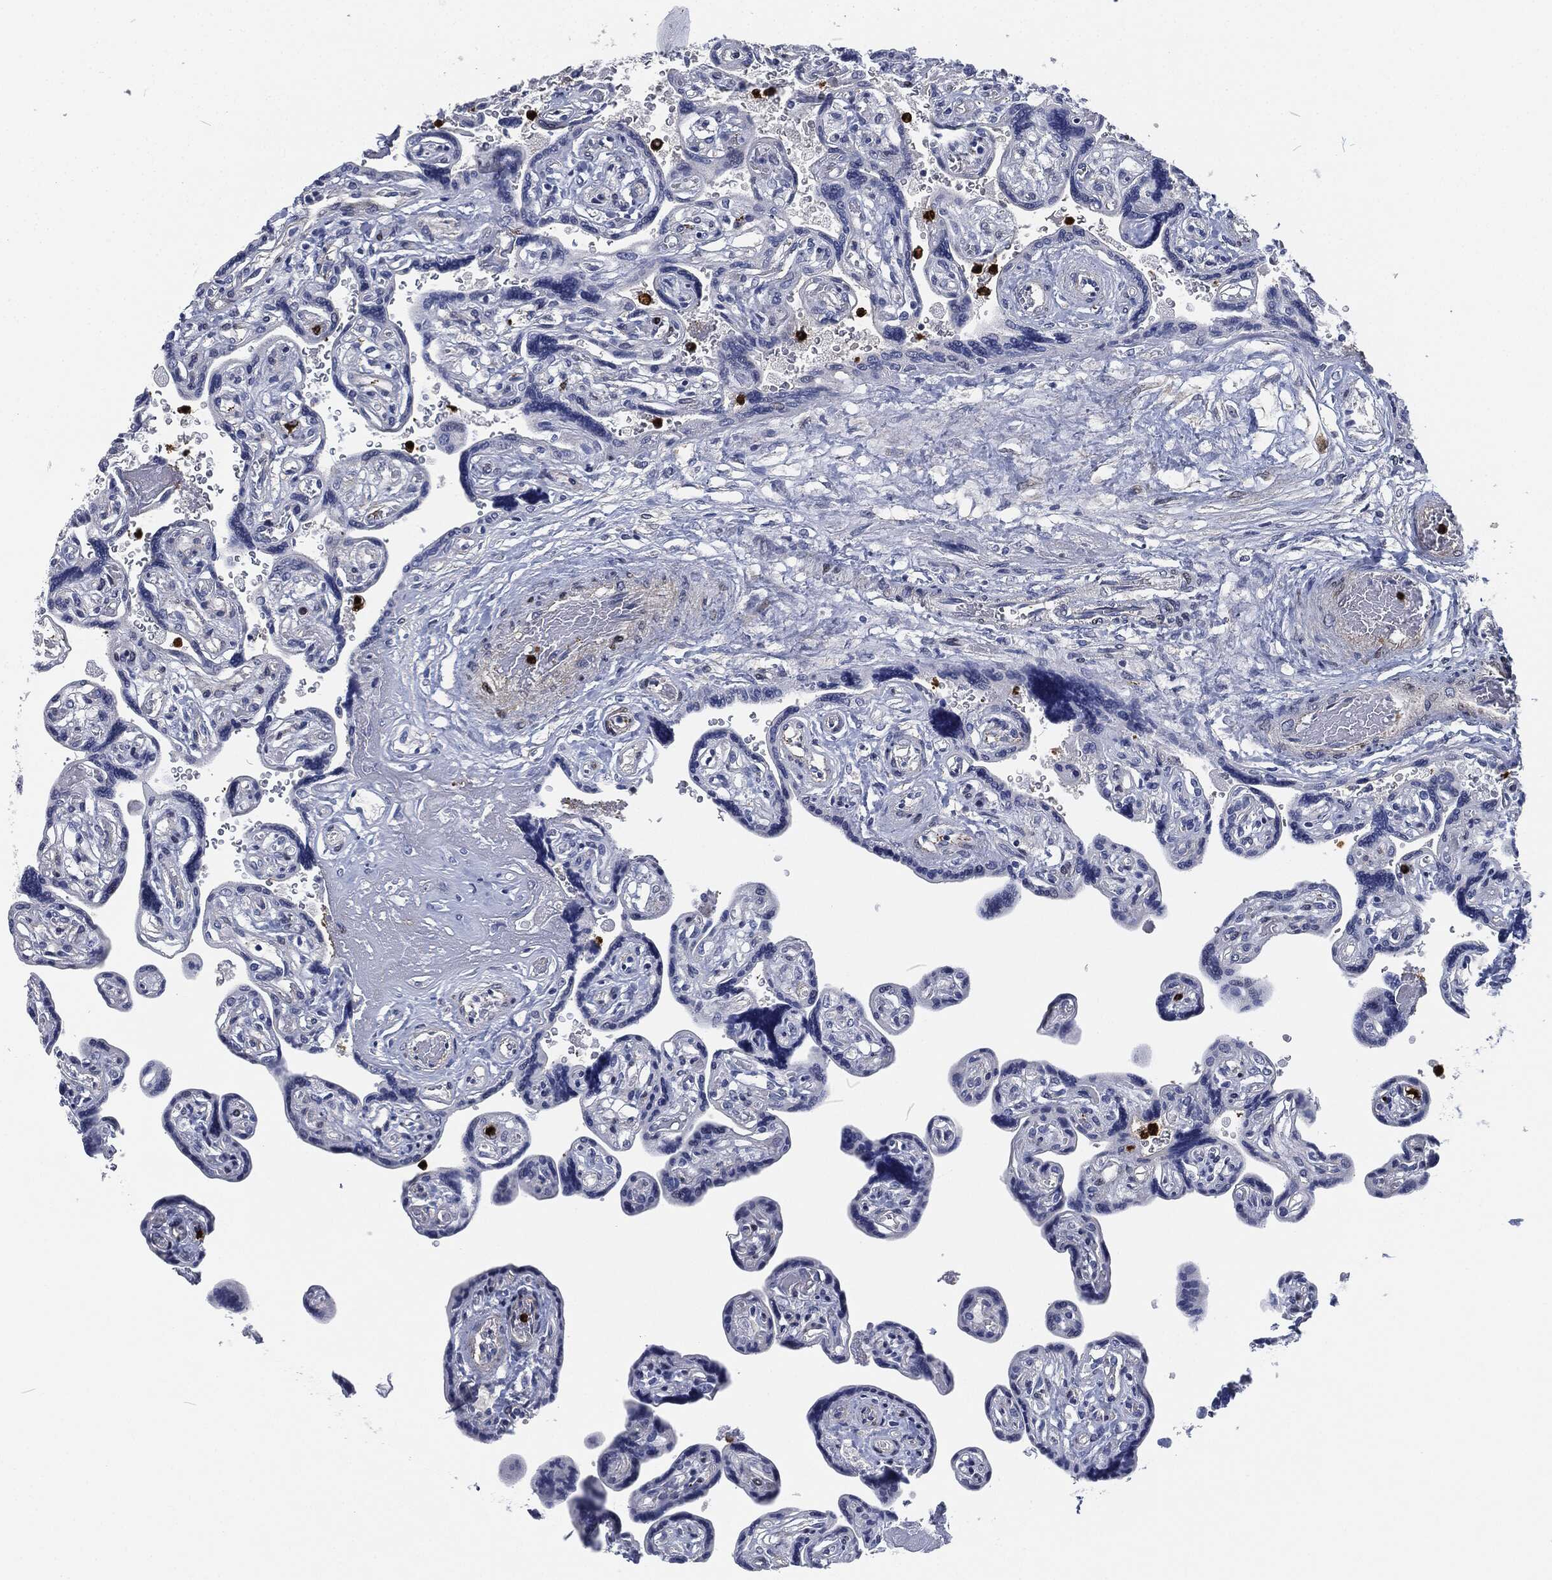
{"staining": {"intensity": "negative", "quantity": "none", "location": "none"}, "tissue": "placenta", "cell_type": "Decidual cells", "image_type": "normal", "snomed": [{"axis": "morphology", "description": "Normal tissue, NOS"}, {"axis": "topography", "description": "Placenta"}], "caption": "Immunohistochemistry (IHC) of normal placenta reveals no positivity in decidual cells.", "gene": "MPO", "patient": {"sex": "female", "age": 32}}